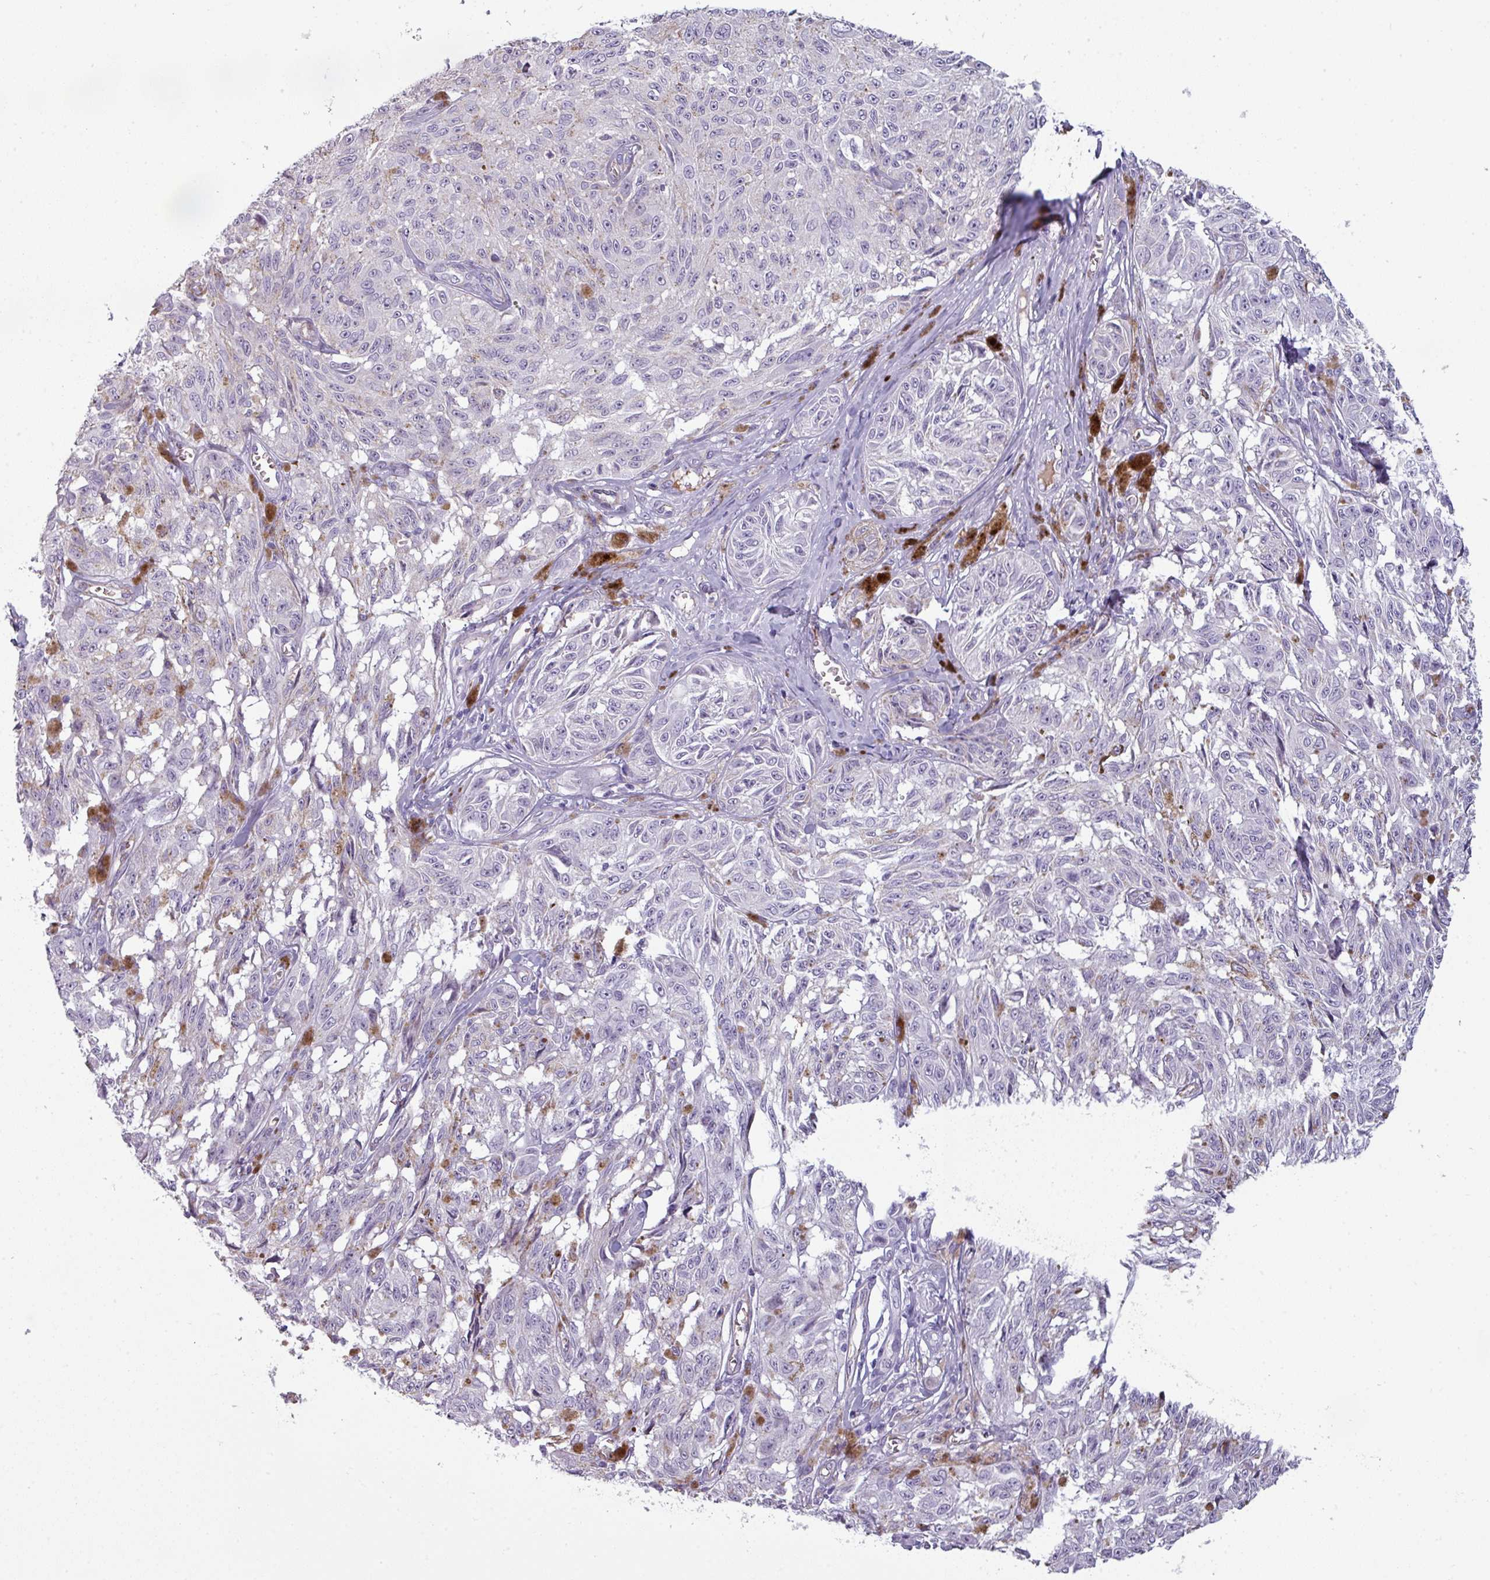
{"staining": {"intensity": "negative", "quantity": "none", "location": "none"}, "tissue": "melanoma", "cell_type": "Tumor cells", "image_type": "cancer", "snomed": [{"axis": "morphology", "description": "Malignant melanoma, NOS"}, {"axis": "topography", "description": "Skin"}], "caption": "Protein analysis of melanoma displays no significant staining in tumor cells. The staining was performed using DAB (3,3'-diaminobenzidine) to visualize the protein expression in brown, while the nuclei were stained in blue with hematoxylin (Magnification: 20x).", "gene": "AREL1", "patient": {"sex": "male", "age": 68}}